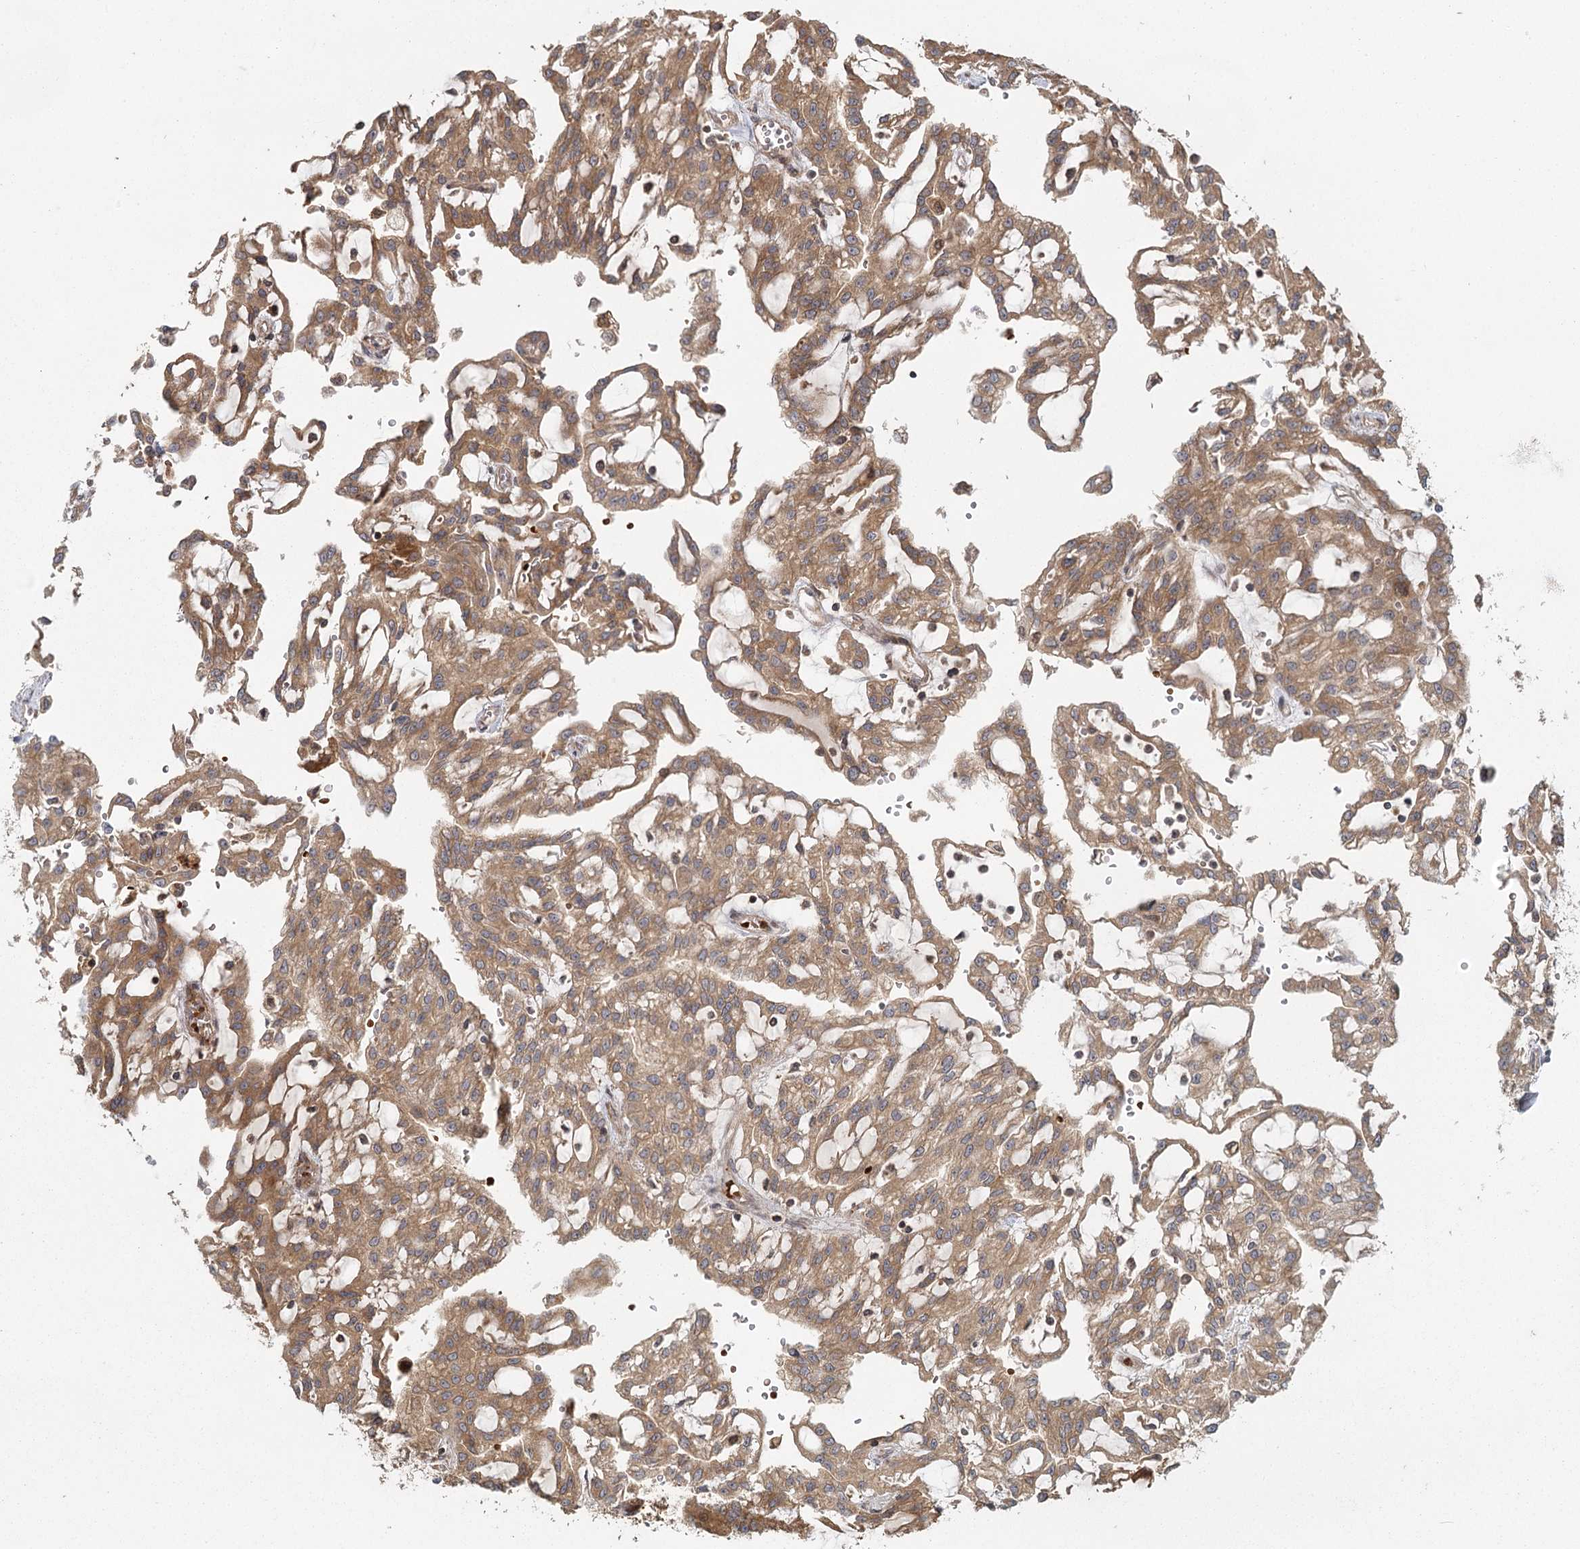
{"staining": {"intensity": "moderate", "quantity": ">75%", "location": "cytoplasmic/membranous"}, "tissue": "renal cancer", "cell_type": "Tumor cells", "image_type": "cancer", "snomed": [{"axis": "morphology", "description": "Adenocarcinoma, NOS"}, {"axis": "topography", "description": "Kidney"}], "caption": "Immunohistochemical staining of renal cancer (adenocarcinoma) exhibits medium levels of moderate cytoplasmic/membranous positivity in about >75% of tumor cells.", "gene": "RAPGEF6", "patient": {"sex": "male", "age": 63}}